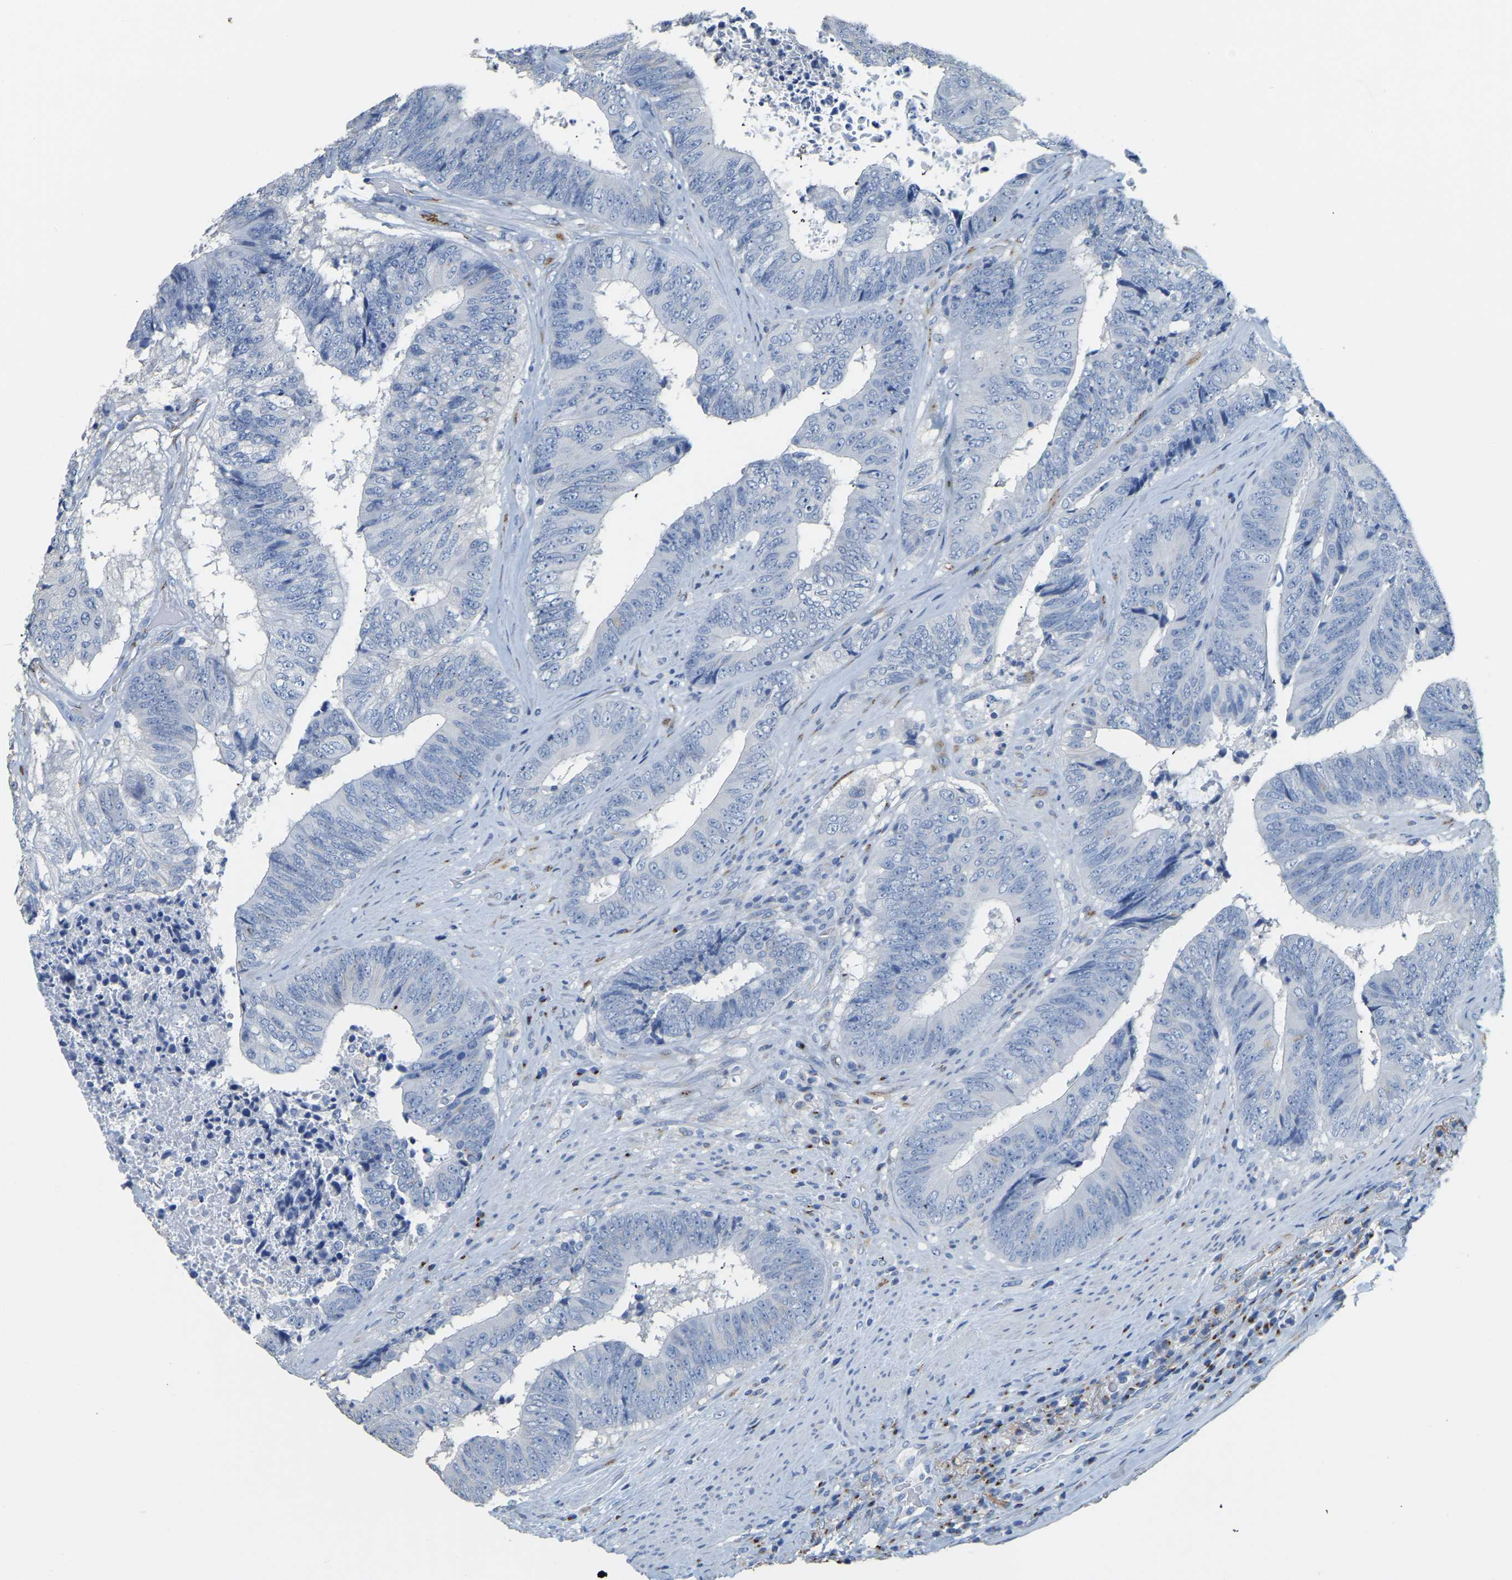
{"staining": {"intensity": "negative", "quantity": "none", "location": "none"}, "tissue": "colorectal cancer", "cell_type": "Tumor cells", "image_type": "cancer", "snomed": [{"axis": "morphology", "description": "Adenocarcinoma, NOS"}, {"axis": "topography", "description": "Rectum"}], "caption": "Histopathology image shows no significant protein staining in tumor cells of colorectal cancer.", "gene": "FAM174A", "patient": {"sex": "male", "age": 72}}